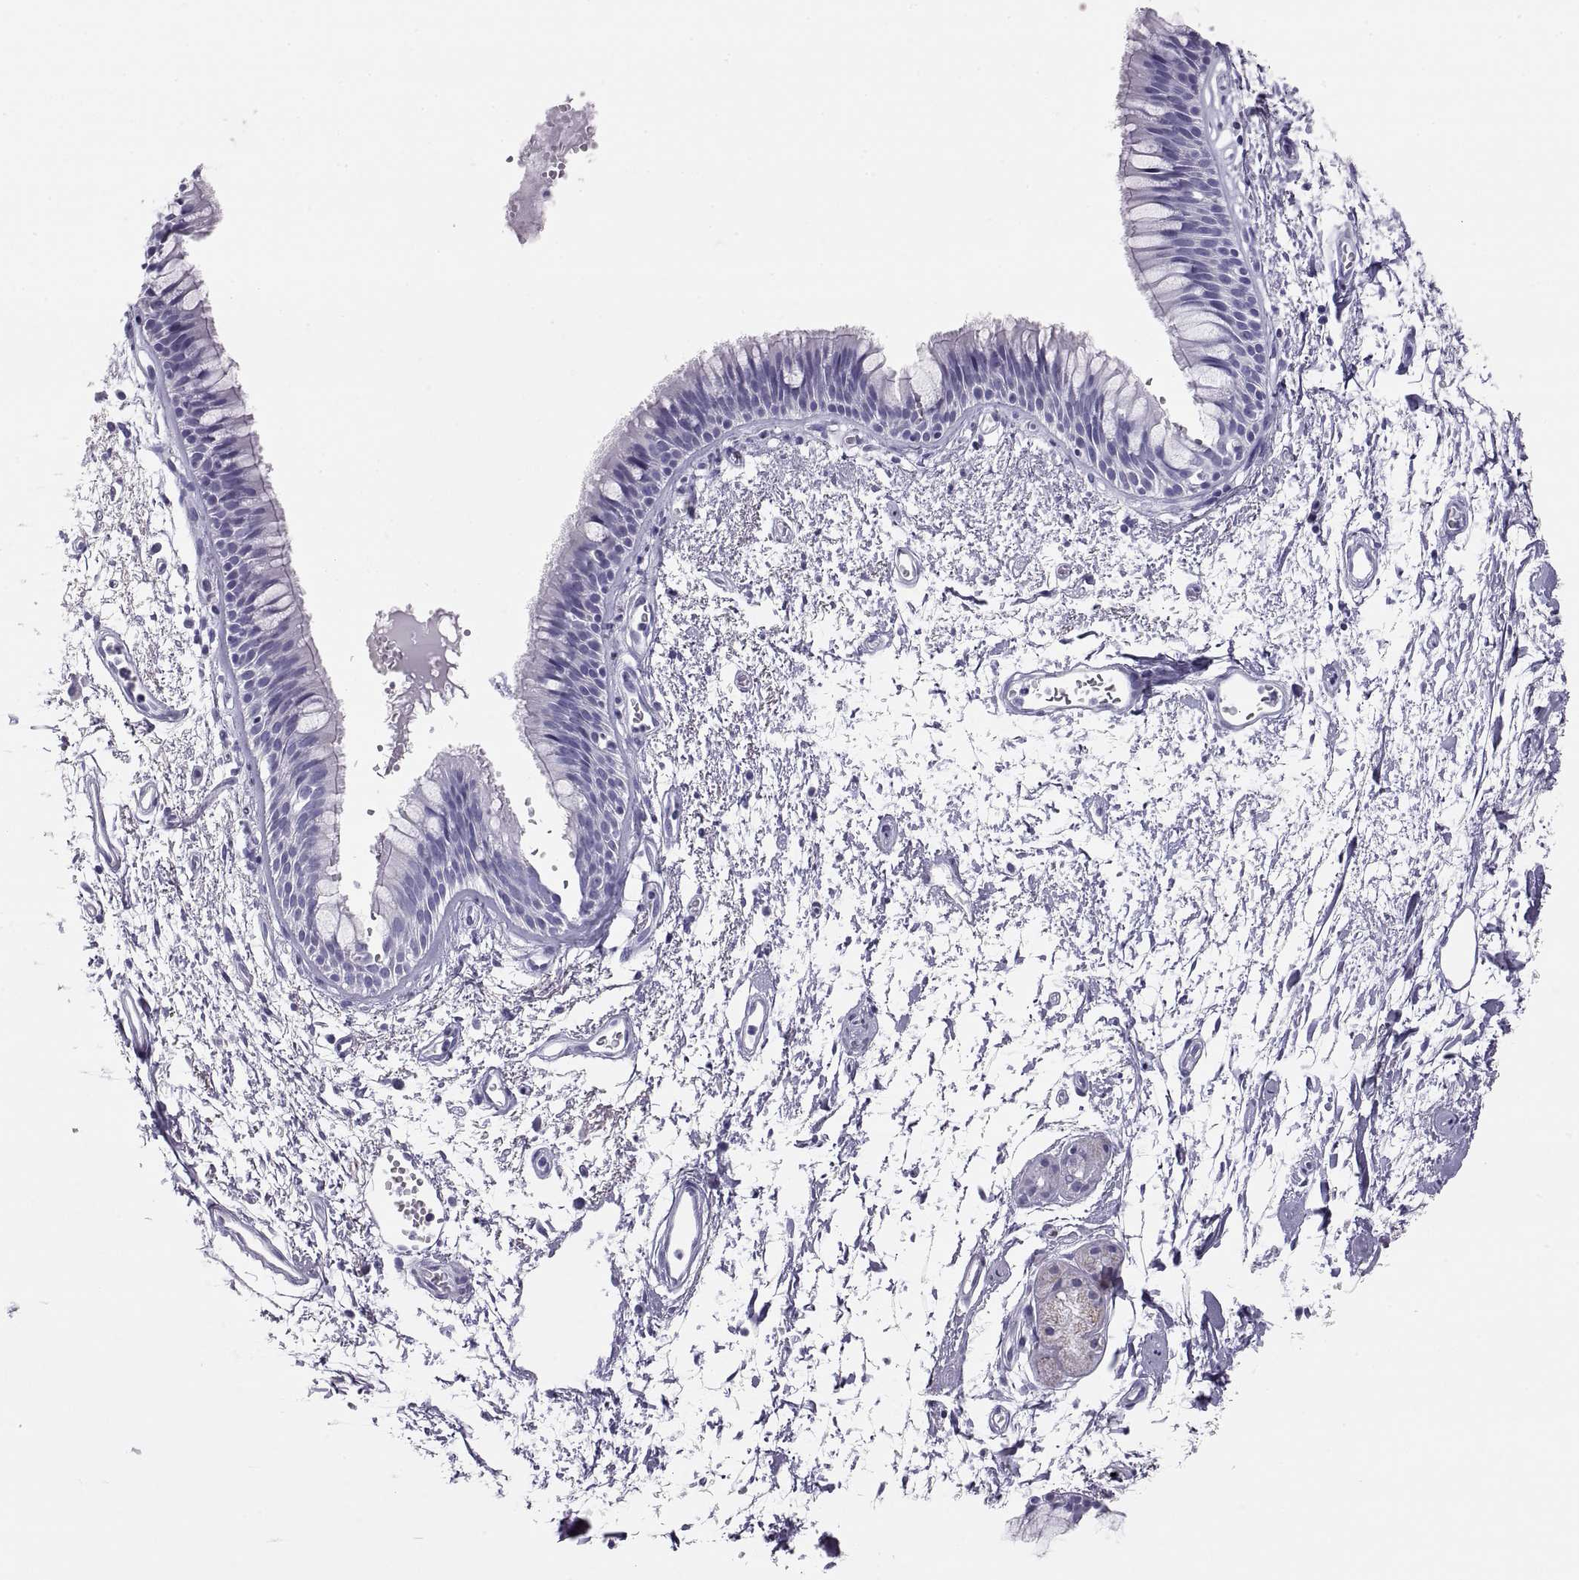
{"staining": {"intensity": "negative", "quantity": "none", "location": "none"}, "tissue": "bronchus", "cell_type": "Respiratory epithelial cells", "image_type": "normal", "snomed": [{"axis": "morphology", "description": "Normal tissue, NOS"}, {"axis": "topography", "description": "Cartilage tissue"}, {"axis": "topography", "description": "Bronchus"}], "caption": "Bronchus stained for a protein using immunohistochemistry (IHC) demonstrates no staining respiratory epithelial cells.", "gene": "PAX2", "patient": {"sex": "male", "age": 66}}